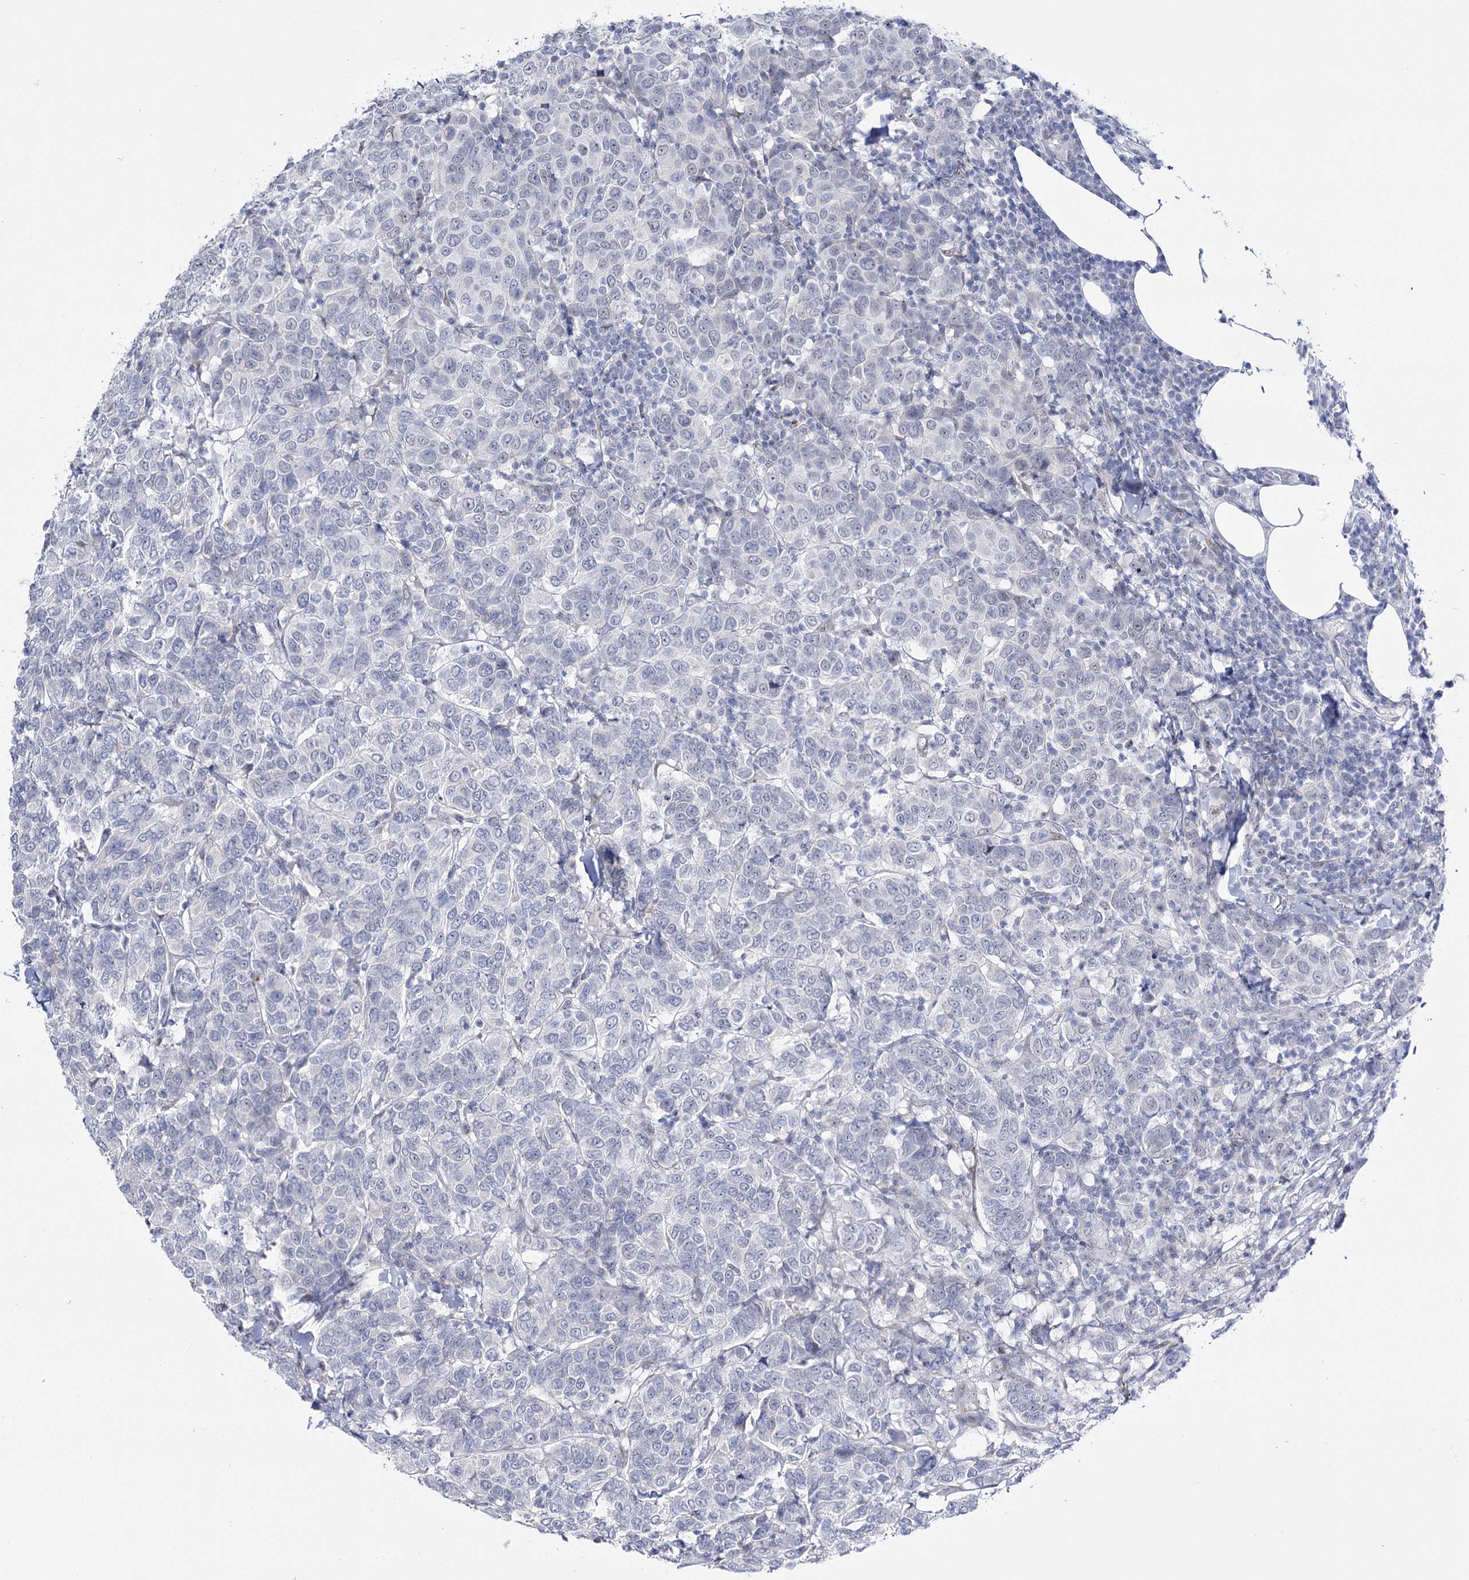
{"staining": {"intensity": "negative", "quantity": "none", "location": "none"}, "tissue": "breast cancer", "cell_type": "Tumor cells", "image_type": "cancer", "snomed": [{"axis": "morphology", "description": "Duct carcinoma"}, {"axis": "topography", "description": "Breast"}], "caption": "The immunohistochemistry image has no significant expression in tumor cells of infiltrating ductal carcinoma (breast) tissue.", "gene": "RBM15B", "patient": {"sex": "female", "age": 55}}